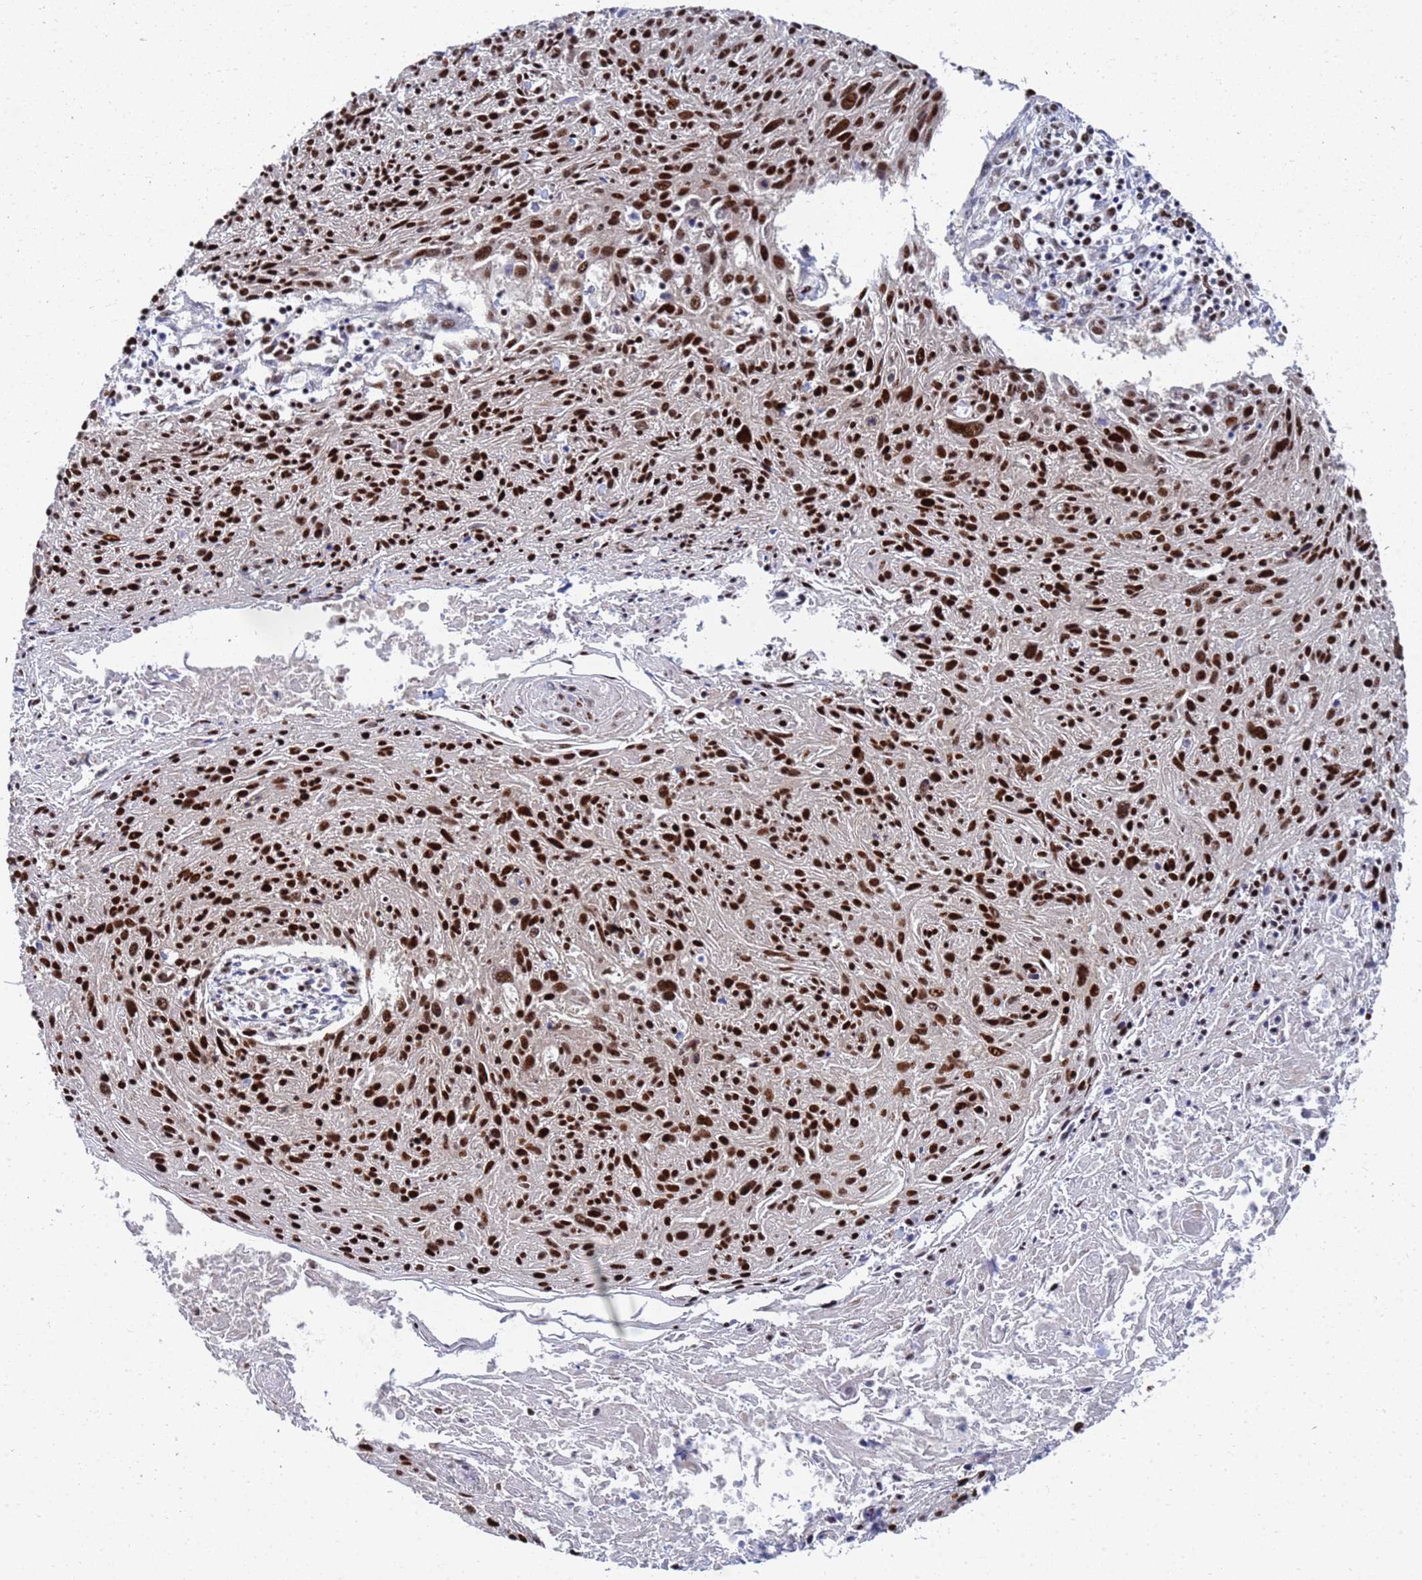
{"staining": {"intensity": "strong", "quantity": ">75%", "location": "nuclear"}, "tissue": "cervical cancer", "cell_type": "Tumor cells", "image_type": "cancer", "snomed": [{"axis": "morphology", "description": "Squamous cell carcinoma, NOS"}, {"axis": "topography", "description": "Cervix"}], "caption": "An immunohistochemistry (IHC) histopathology image of tumor tissue is shown. Protein staining in brown labels strong nuclear positivity in cervical squamous cell carcinoma within tumor cells. (IHC, brightfield microscopy, high magnification).", "gene": "AP5Z1", "patient": {"sex": "female", "age": 51}}